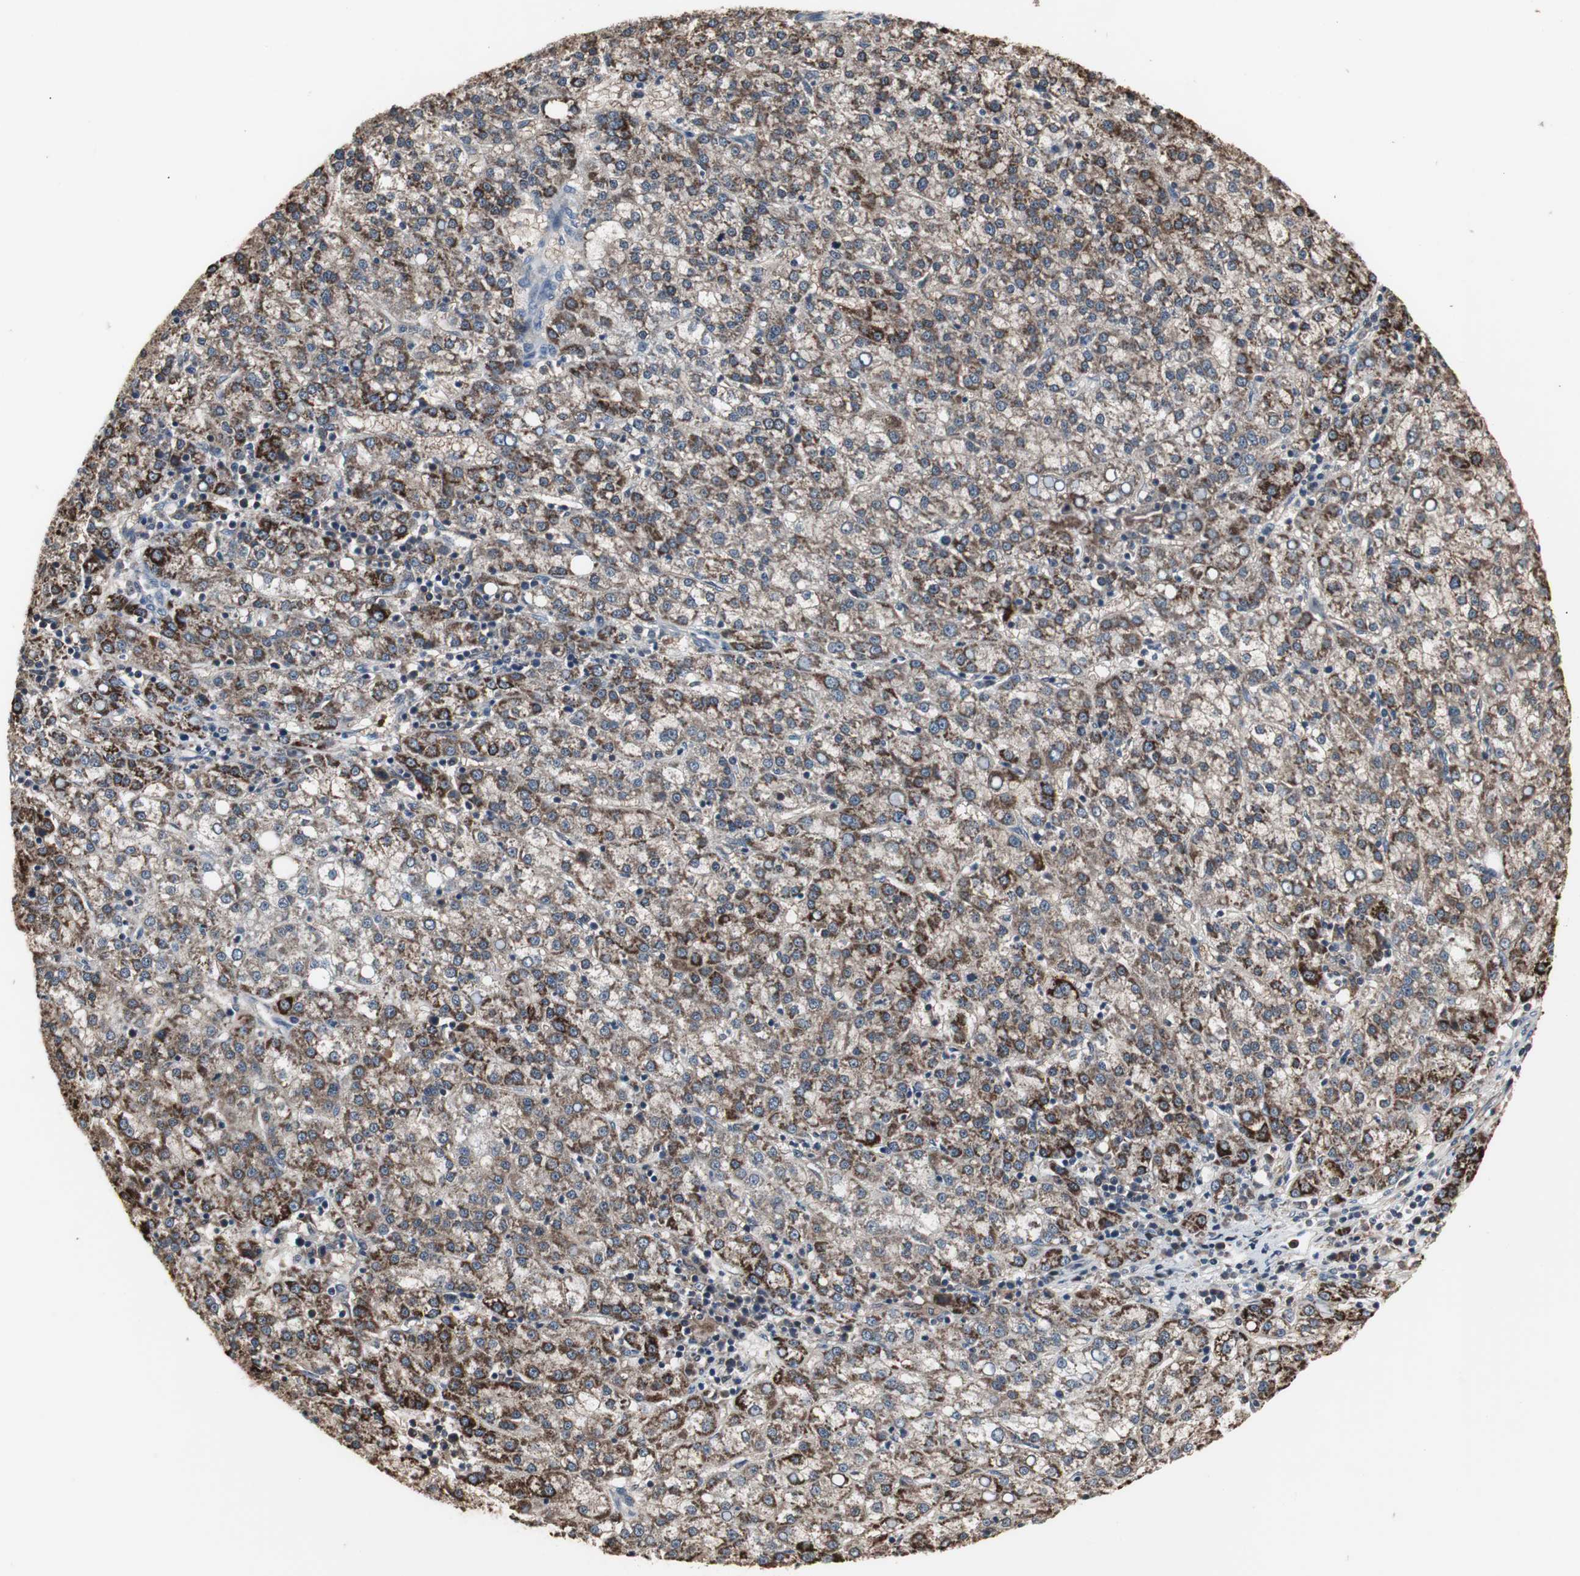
{"staining": {"intensity": "strong", "quantity": "25%-75%", "location": "cytoplasmic/membranous"}, "tissue": "liver cancer", "cell_type": "Tumor cells", "image_type": "cancer", "snomed": [{"axis": "morphology", "description": "Carcinoma, Hepatocellular, NOS"}, {"axis": "topography", "description": "Liver"}], "caption": "A brown stain labels strong cytoplasmic/membranous expression of a protein in human liver cancer tumor cells.", "gene": "ZSCAN22", "patient": {"sex": "female", "age": 58}}